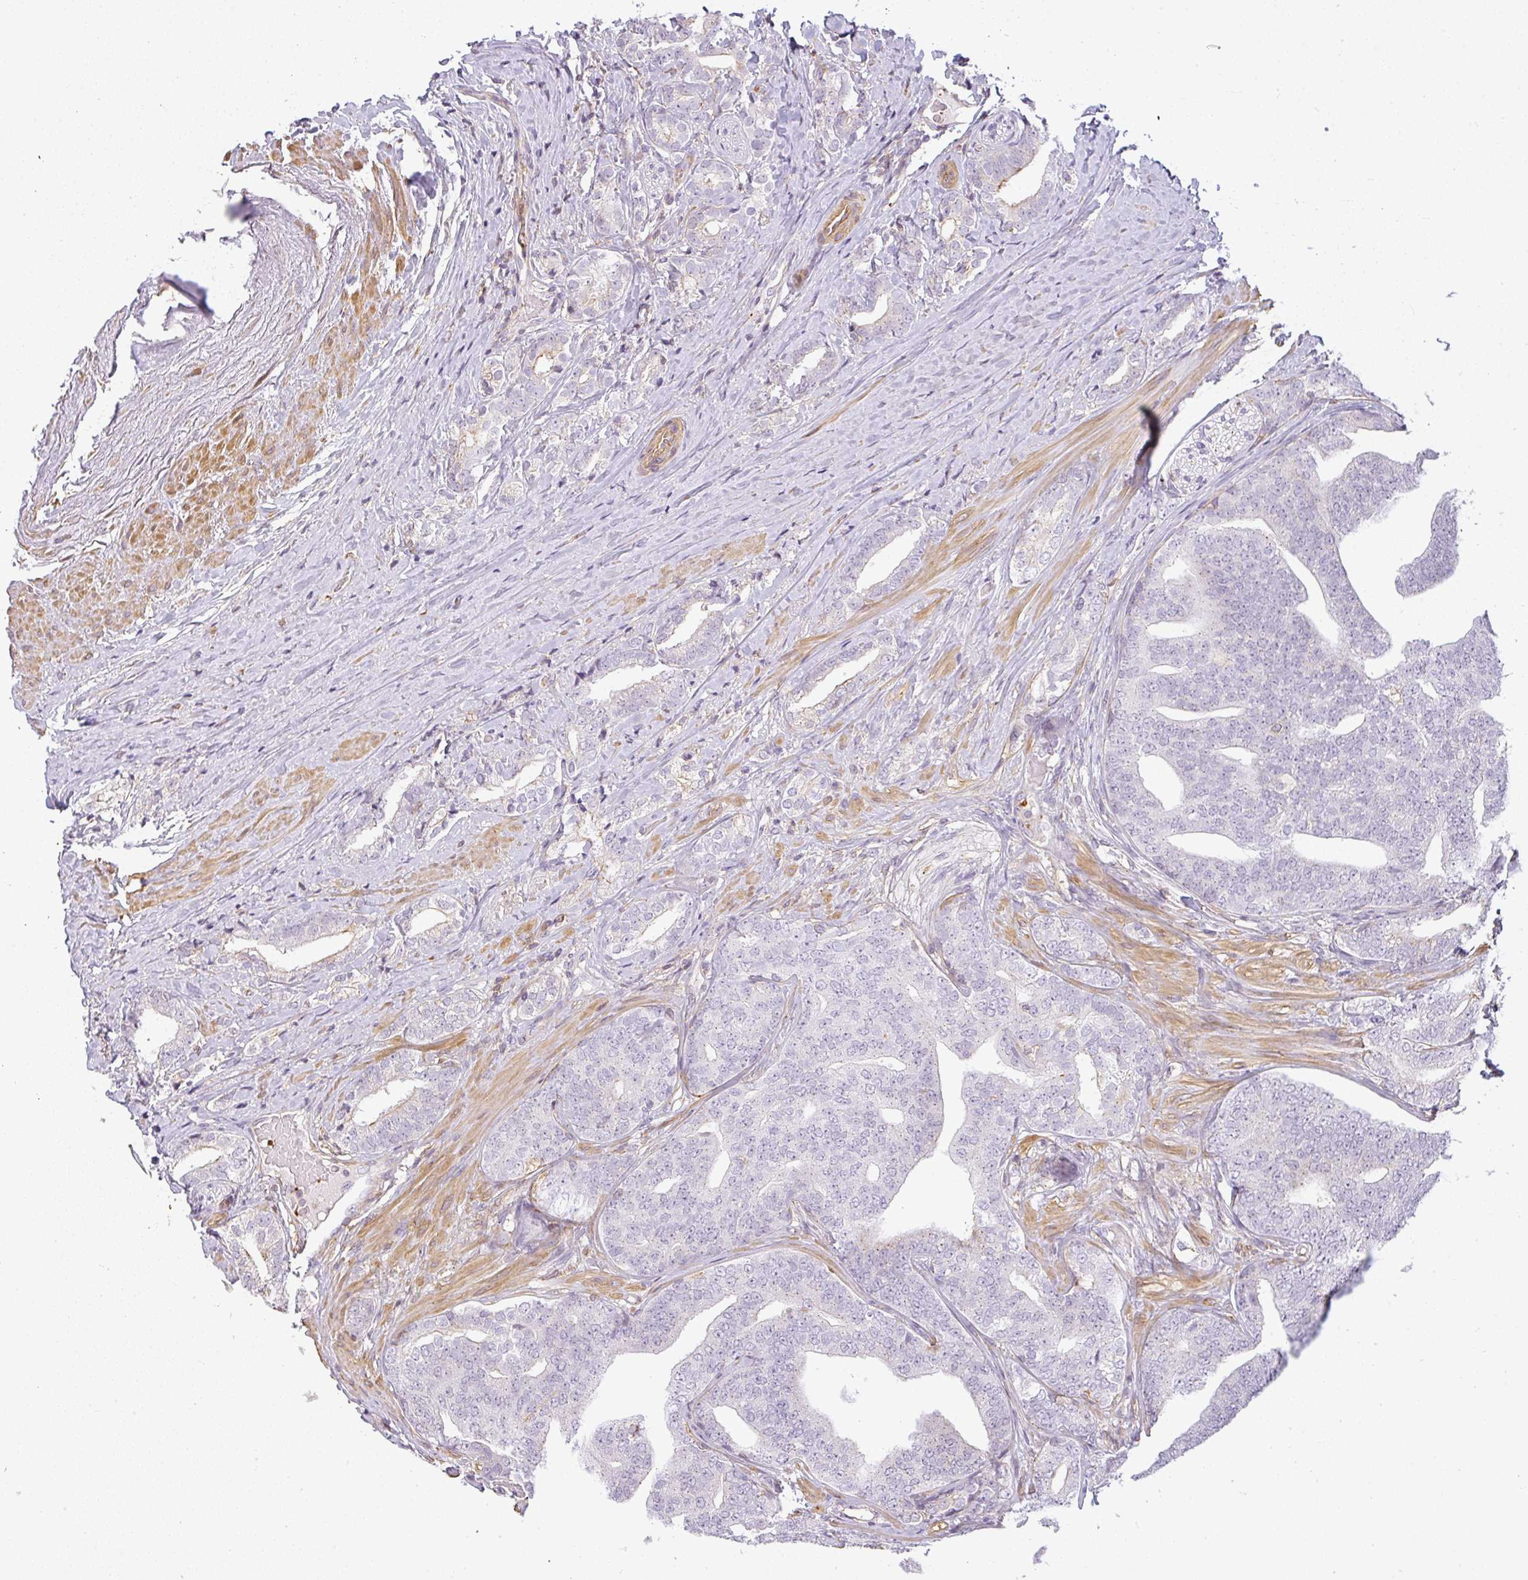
{"staining": {"intensity": "negative", "quantity": "none", "location": "none"}, "tissue": "prostate cancer", "cell_type": "Tumor cells", "image_type": "cancer", "snomed": [{"axis": "morphology", "description": "Adenocarcinoma, High grade"}, {"axis": "topography", "description": "Prostate"}], "caption": "Immunohistochemical staining of human adenocarcinoma (high-grade) (prostate) demonstrates no significant expression in tumor cells. (IHC, brightfield microscopy, high magnification).", "gene": "SULF1", "patient": {"sex": "male", "age": 72}}